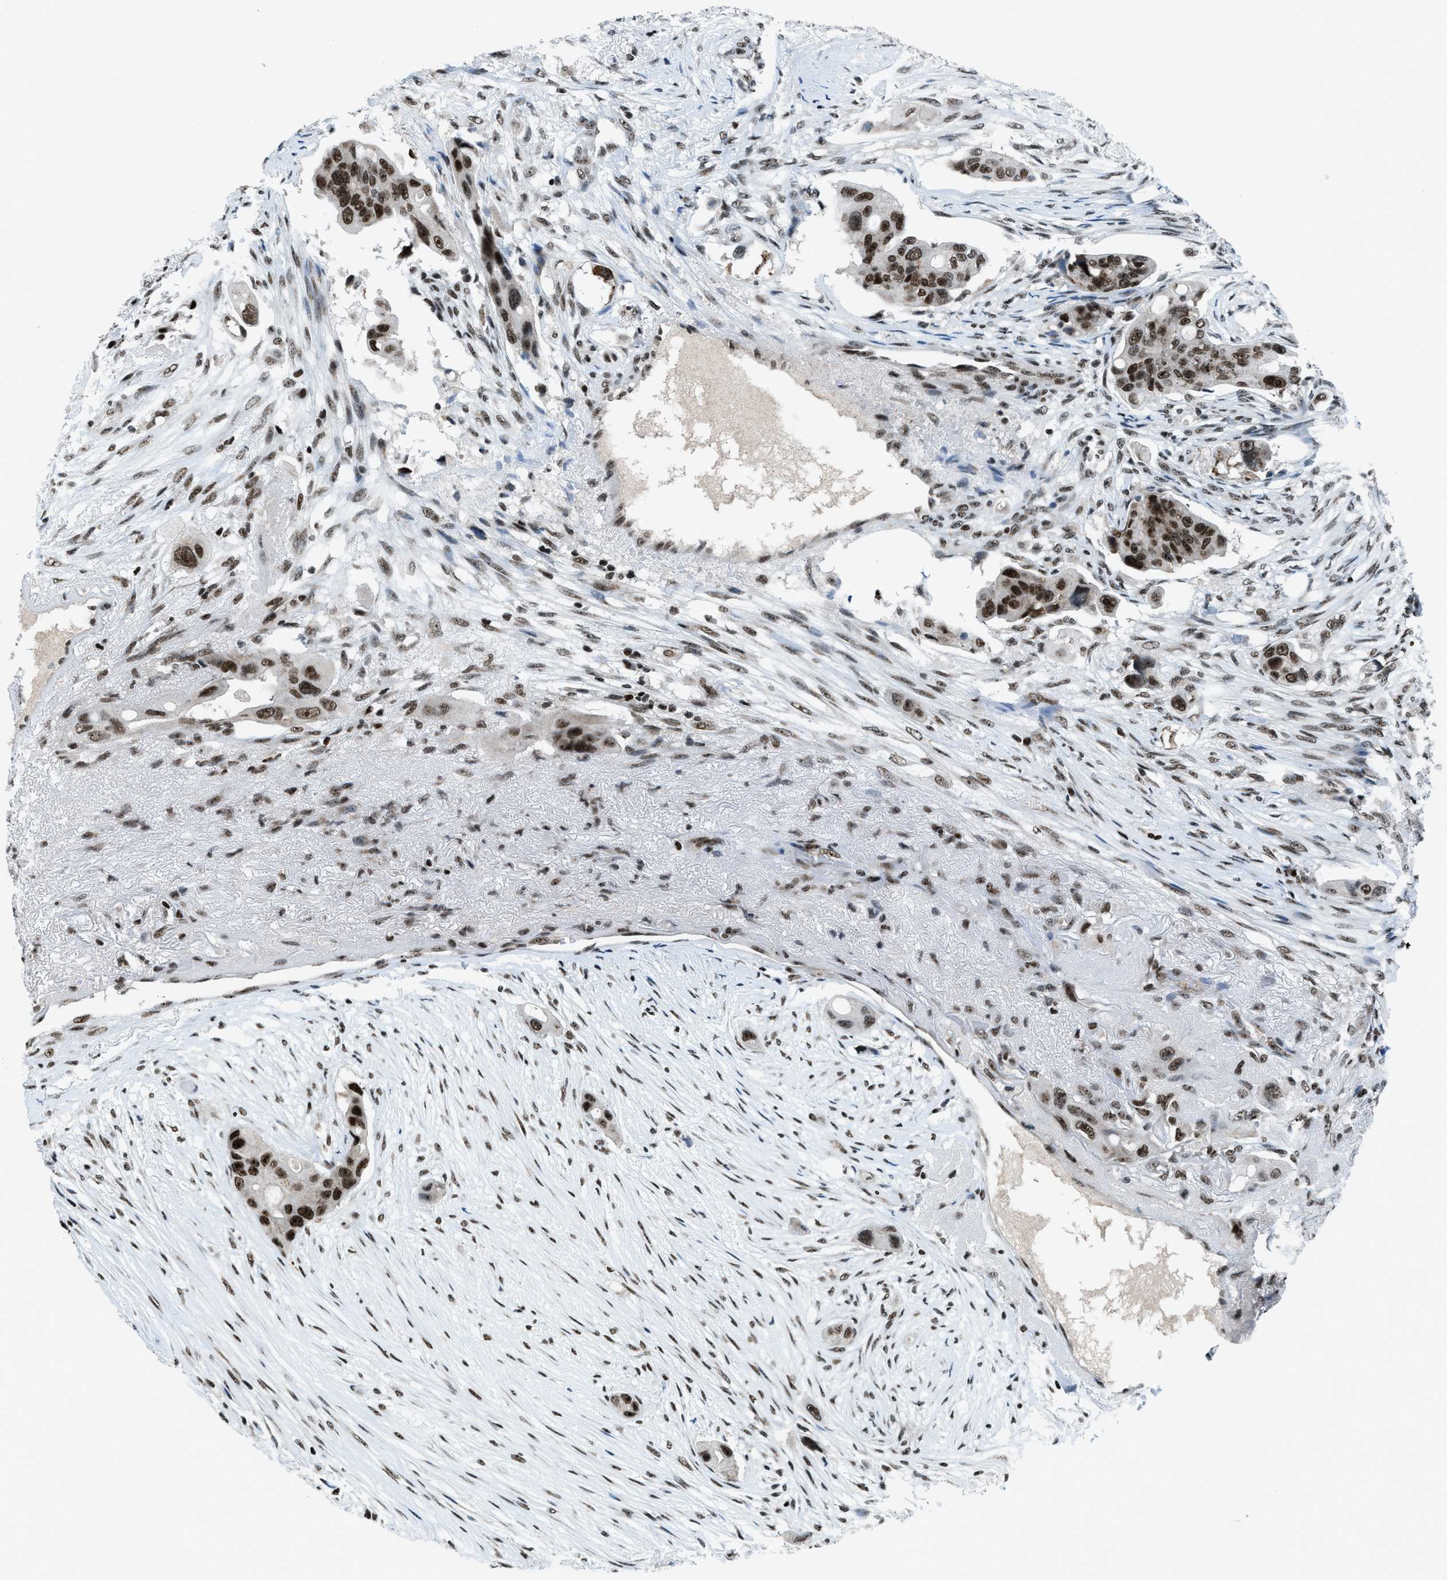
{"staining": {"intensity": "strong", "quantity": ">75%", "location": "nuclear"}, "tissue": "colorectal cancer", "cell_type": "Tumor cells", "image_type": "cancer", "snomed": [{"axis": "morphology", "description": "Adenocarcinoma, NOS"}, {"axis": "topography", "description": "Colon"}], "caption": "Colorectal cancer stained with a protein marker shows strong staining in tumor cells.", "gene": "RAD51B", "patient": {"sex": "female", "age": 57}}